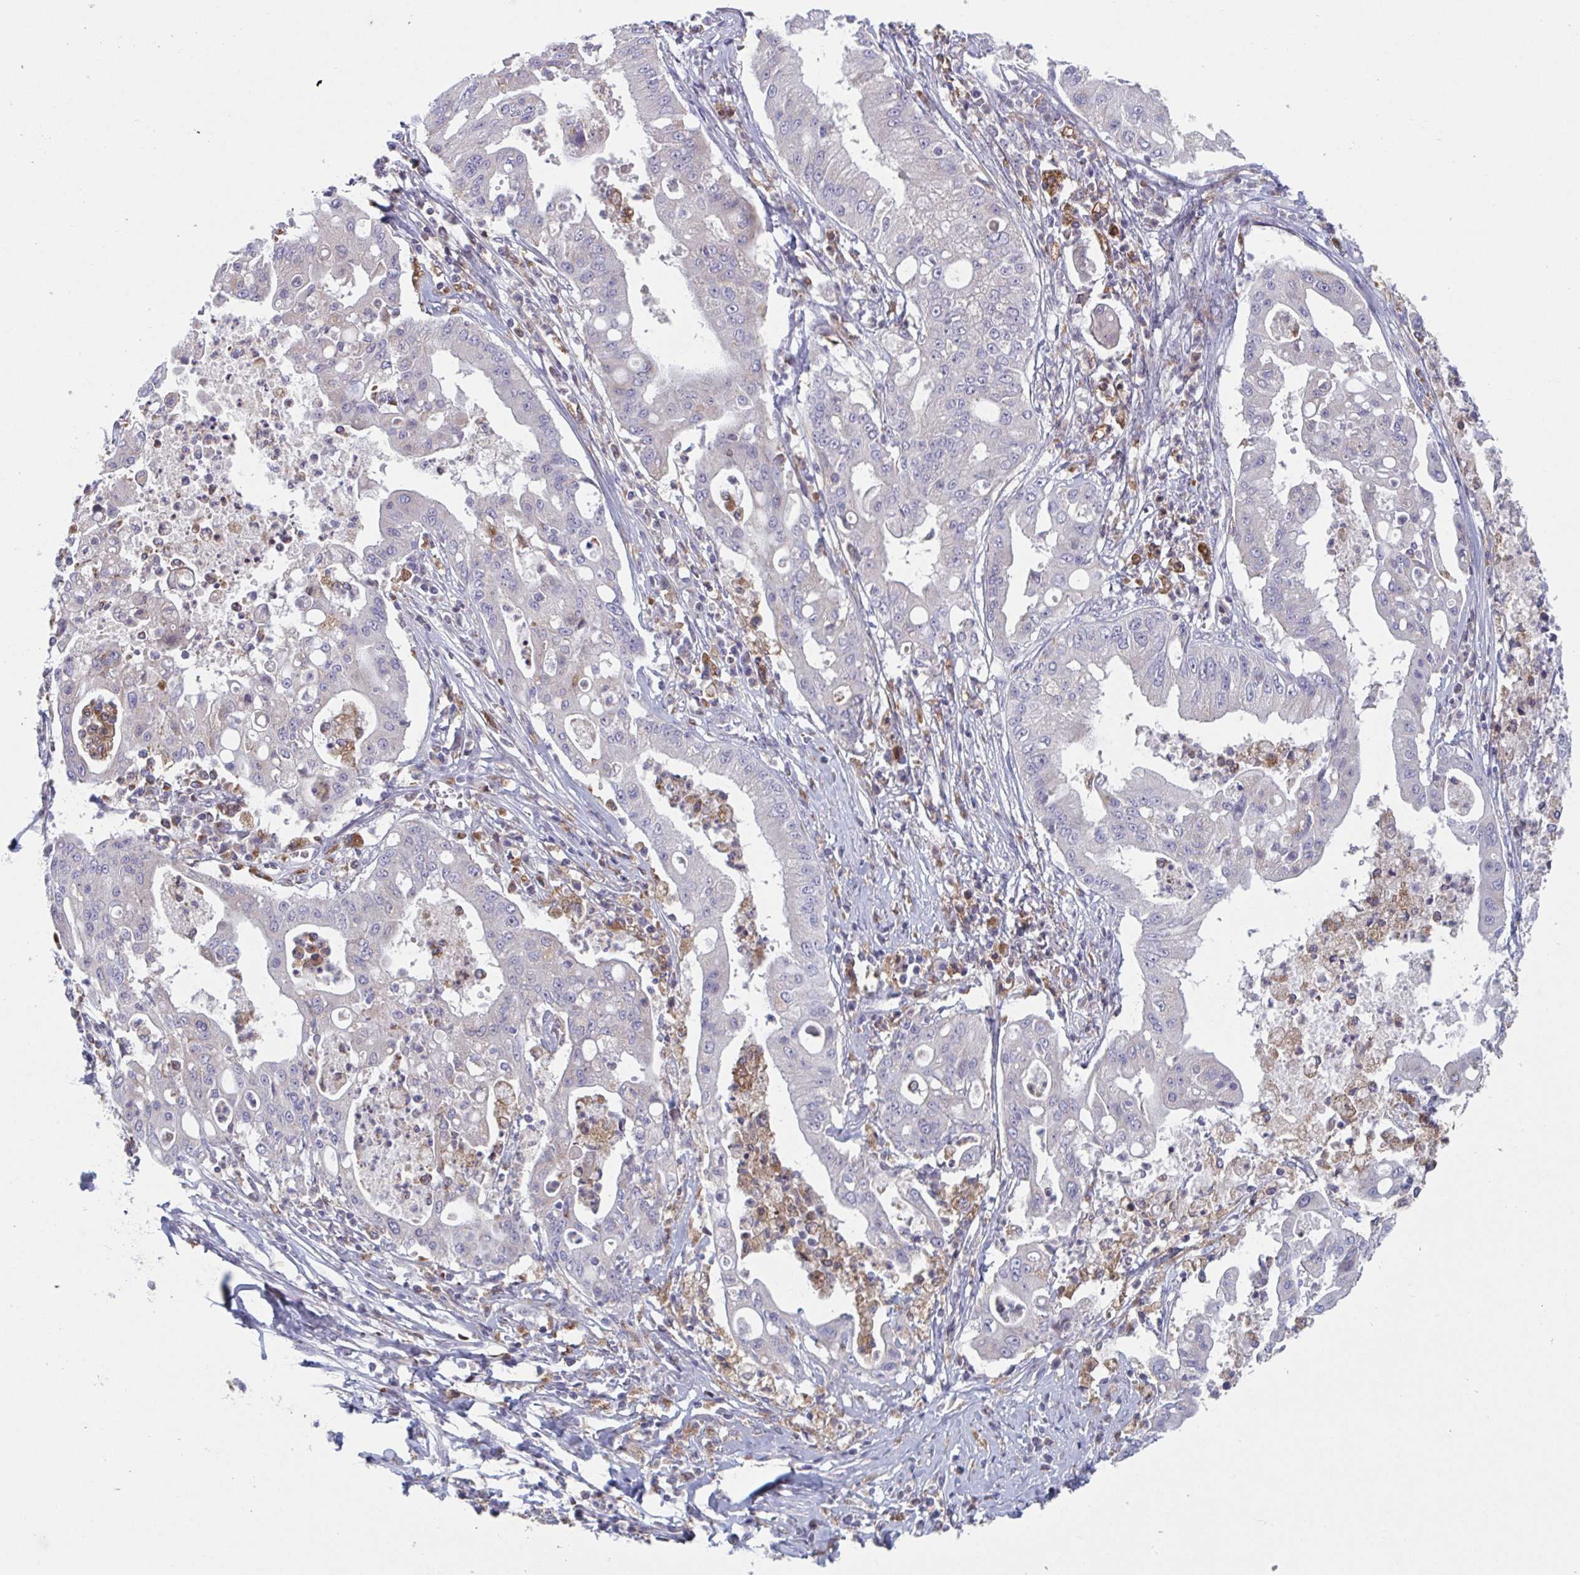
{"staining": {"intensity": "negative", "quantity": "none", "location": "none"}, "tissue": "ovarian cancer", "cell_type": "Tumor cells", "image_type": "cancer", "snomed": [{"axis": "morphology", "description": "Cystadenocarcinoma, mucinous, NOS"}, {"axis": "topography", "description": "Ovary"}], "caption": "High magnification brightfield microscopy of ovarian mucinous cystadenocarcinoma stained with DAB (3,3'-diaminobenzidine) (brown) and counterstained with hematoxylin (blue): tumor cells show no significant positivity.", "gene": "NIPSNAP1", "patient": {"sex": "female", "age": 70}}